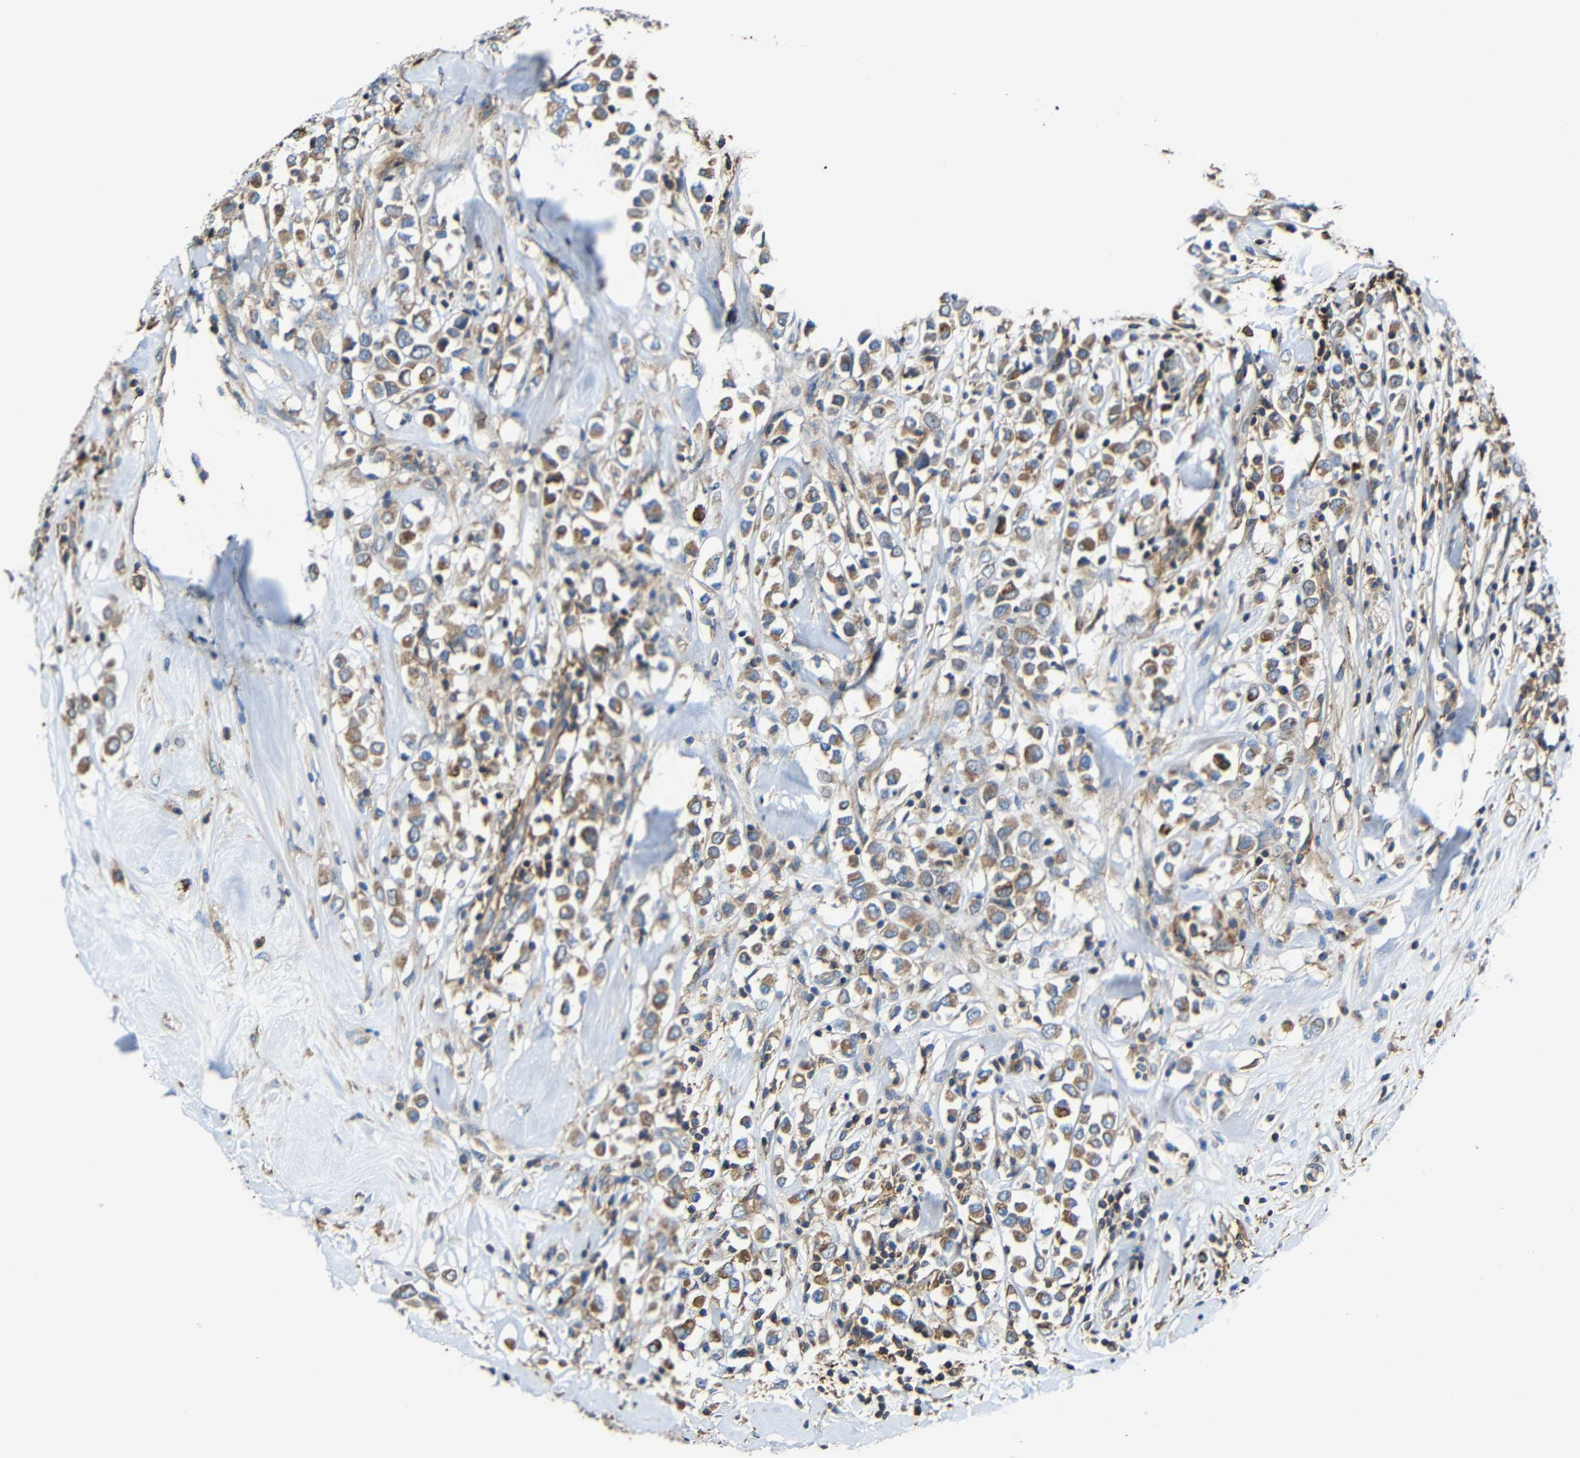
{"staining": {"intensity": "moderate", "quantity": ">75%", "location": "cytoplasmic/membranous"}, "tissue": "breast cancer", "cell_type": "Tumor cells", "image_type": "cancer", "snomed": [{"axis": "morphology", "description": "Duct carcinoma"}, {"axis": "topography", "description": "Breast"}], "caption": "A brown stain highlights moderate cytoplasmic/membranous positivity of a protein in human breast cancer (intraductal carcinoma) tumor cells. (IHC, brightfield microscopy, high magnification).", "gene": "RHOT2", "patient": {"sex": "female", "age": 61}}